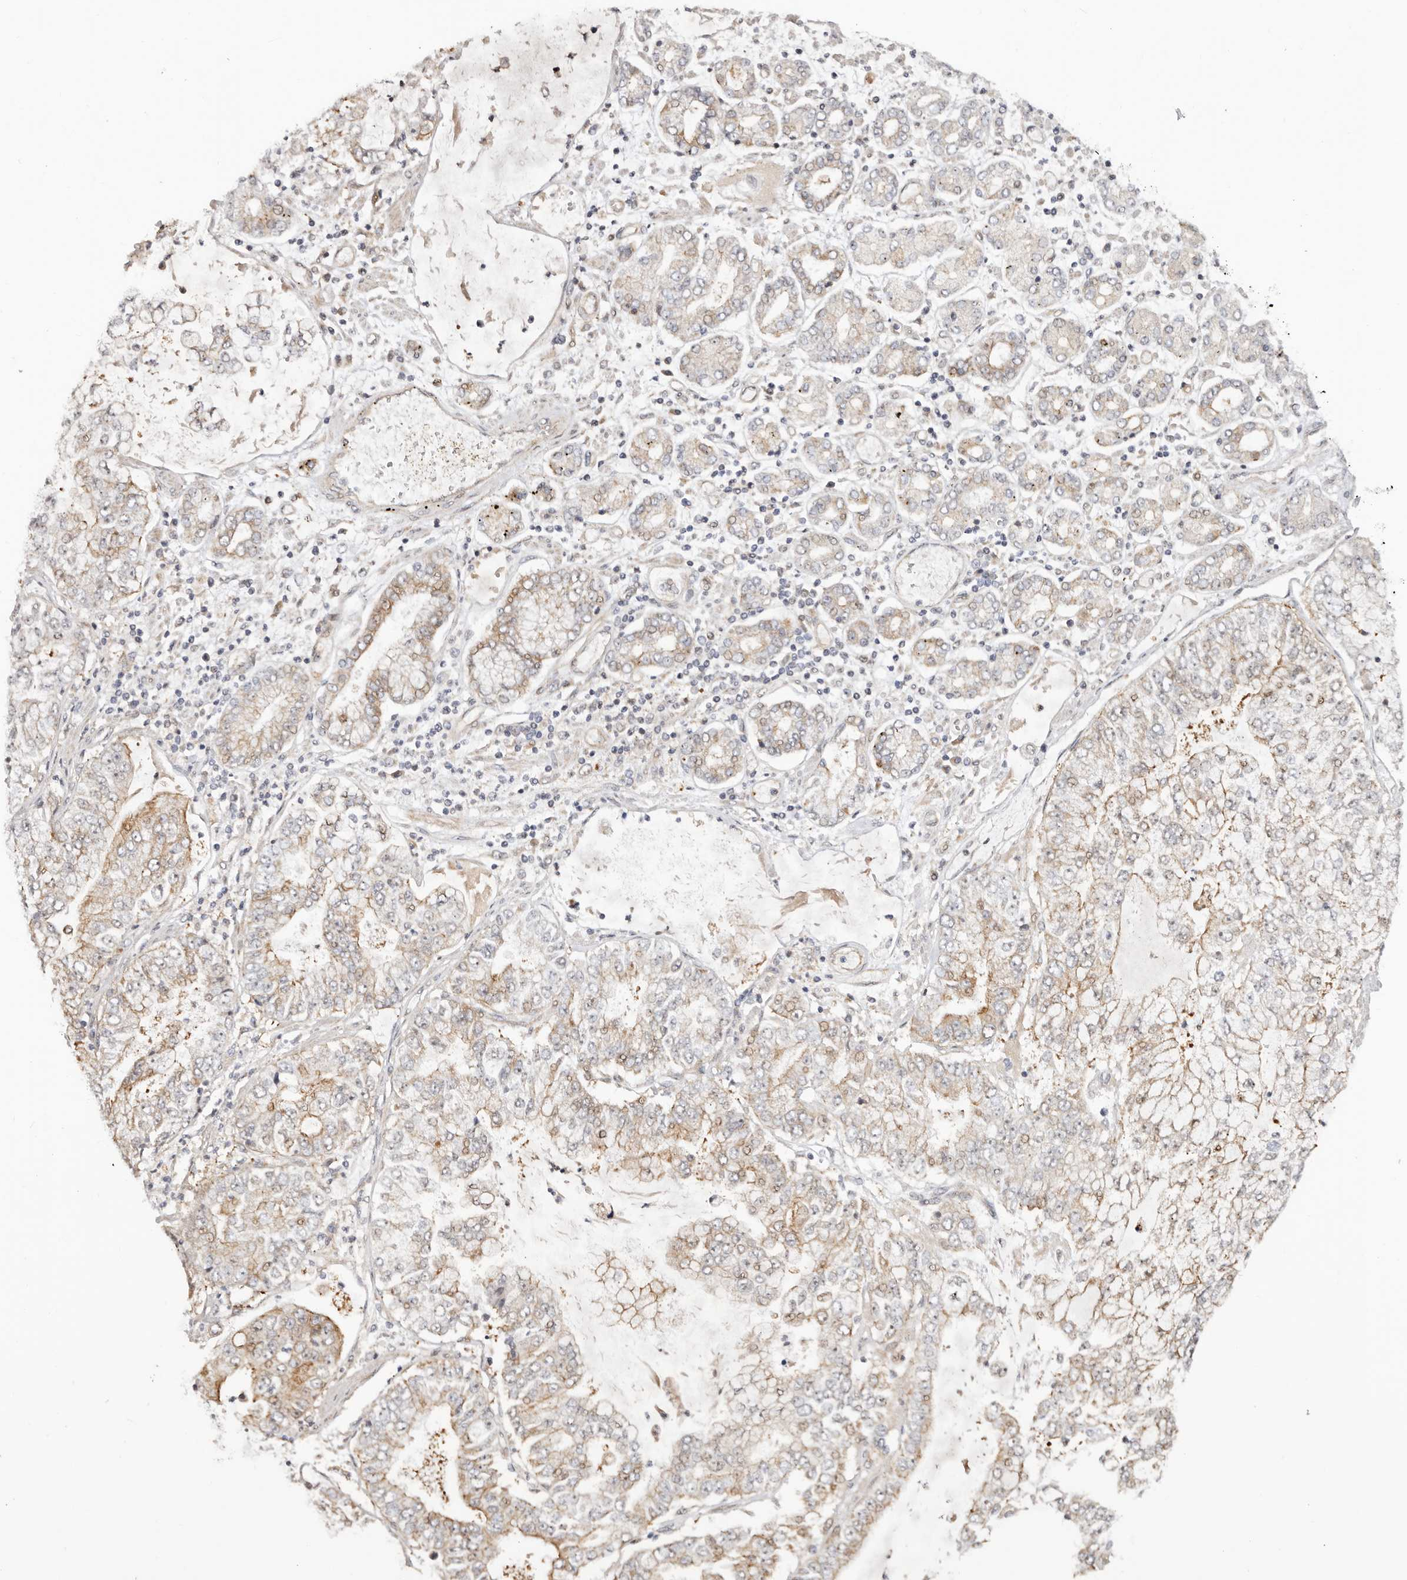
{"staining": {"intensity": "weak", "quantity": "25%-75%", "location": "cytoplasmic/membranous"}, "tissue": "stomach cancer", "cell_type": "Tumor cells", "image_type": "cancer", "snomed": [{"axis": "morphology", "description": "Adenocarcinoma, NOS"}, {"axis": "topography", "description": "Stomach"}], "caption": "Human adenocarcinoma (stomach) stained with a brown dye exhibits weak cytoplasmic/membranous positive positivity in approximately 25%-75% of tumor cells.", "gene": "ODF2L", "patient": {"sex": "male", "age": 76}}